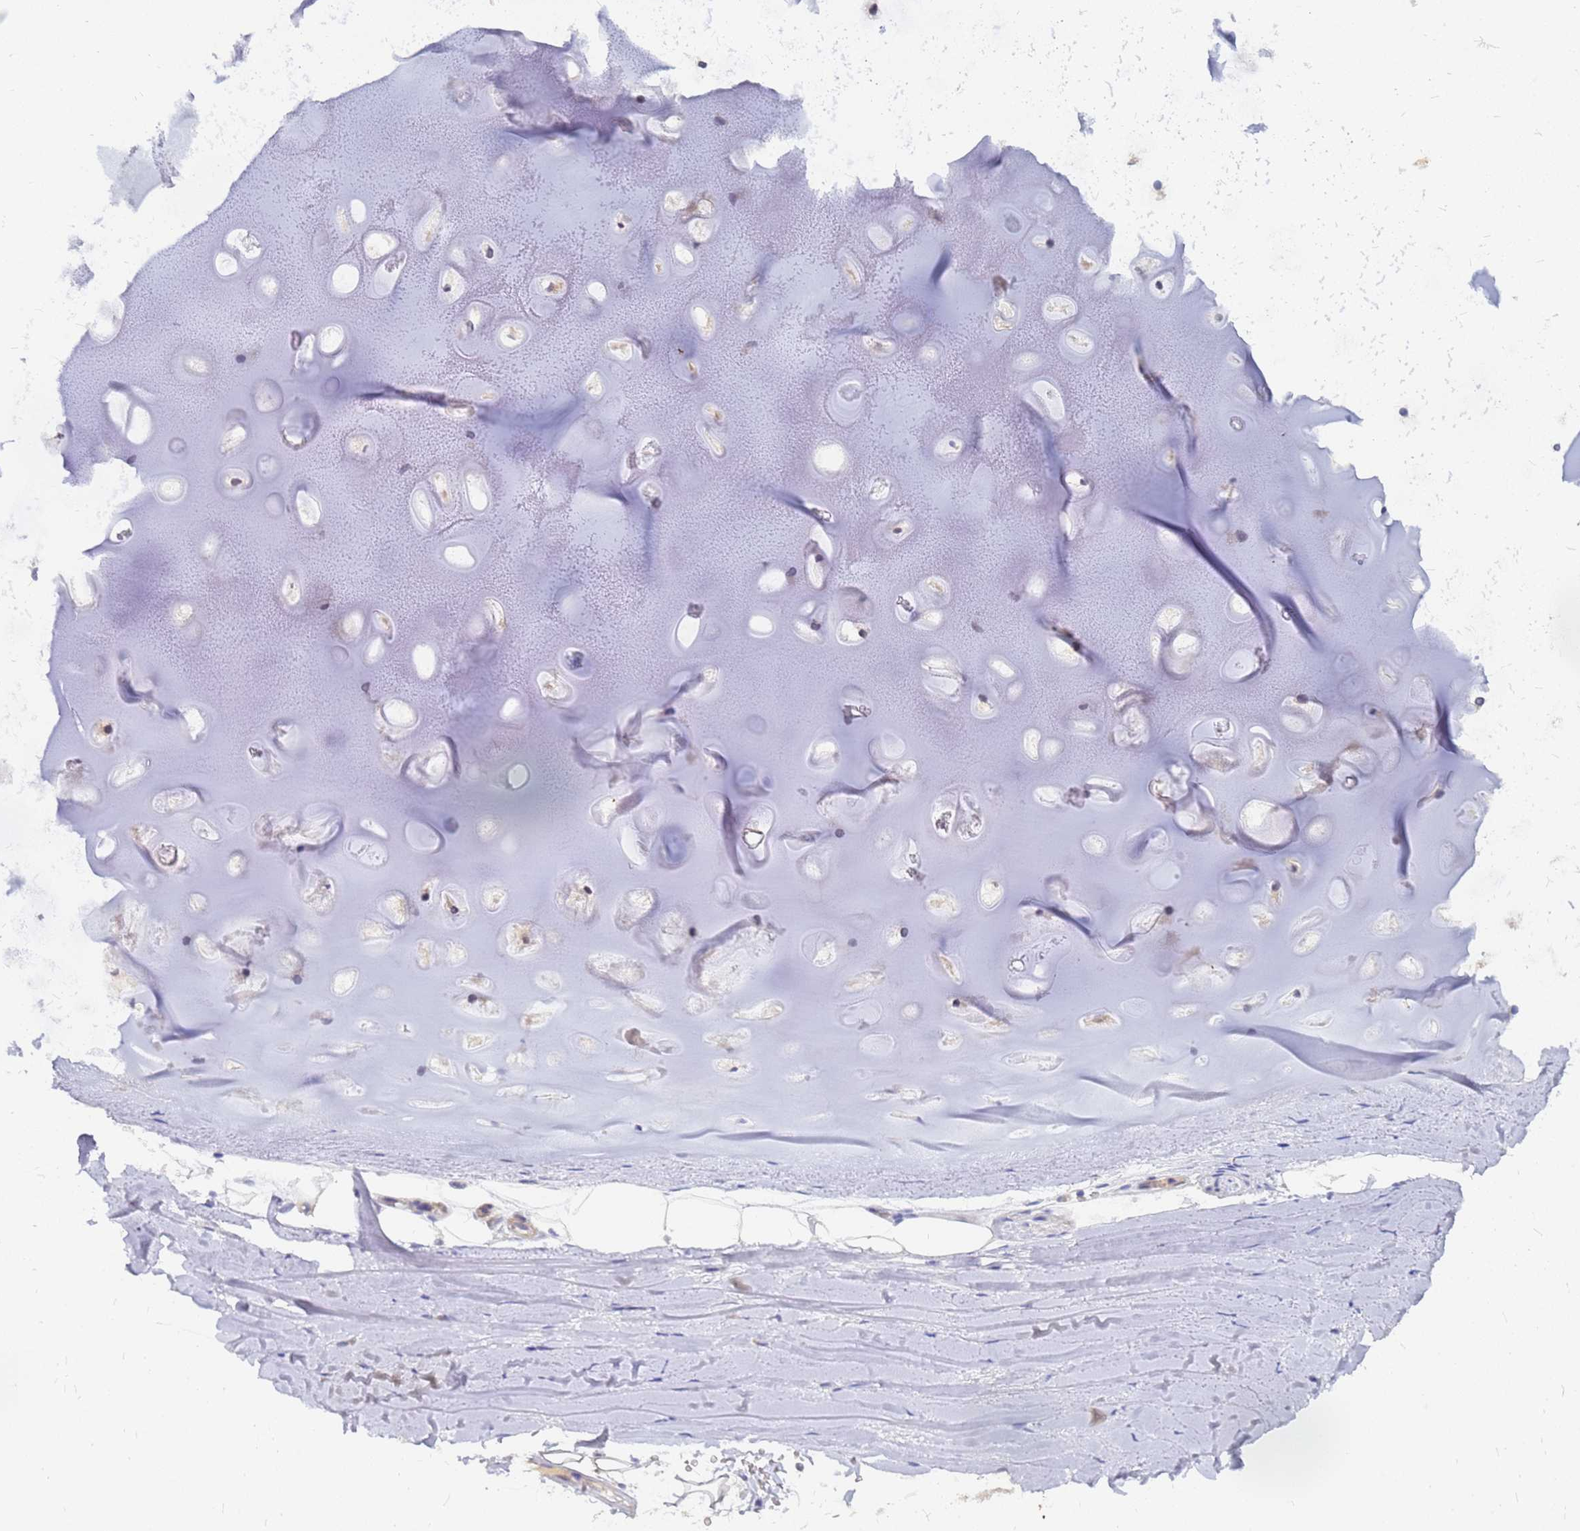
{"staining": {"intensity": "negative", "quantity": "none", "location": "none"}, "tissue": "adipose tissue", "cell_type": "Adipocytes", "image_type": "normal", "snomed": [{"axis": "morphology", "description": "Normal tissue, NOS"}, {"axis": "topography", "description": "Lymph node"}, {"axis": "topography", "description": "Bronchus"}], "caption": "Protein analysis of normal adipose tissue shows no significant staining in adipocytes.", "gene": "SRGAP3", "patient": {"sex": "male", "age": 63}}